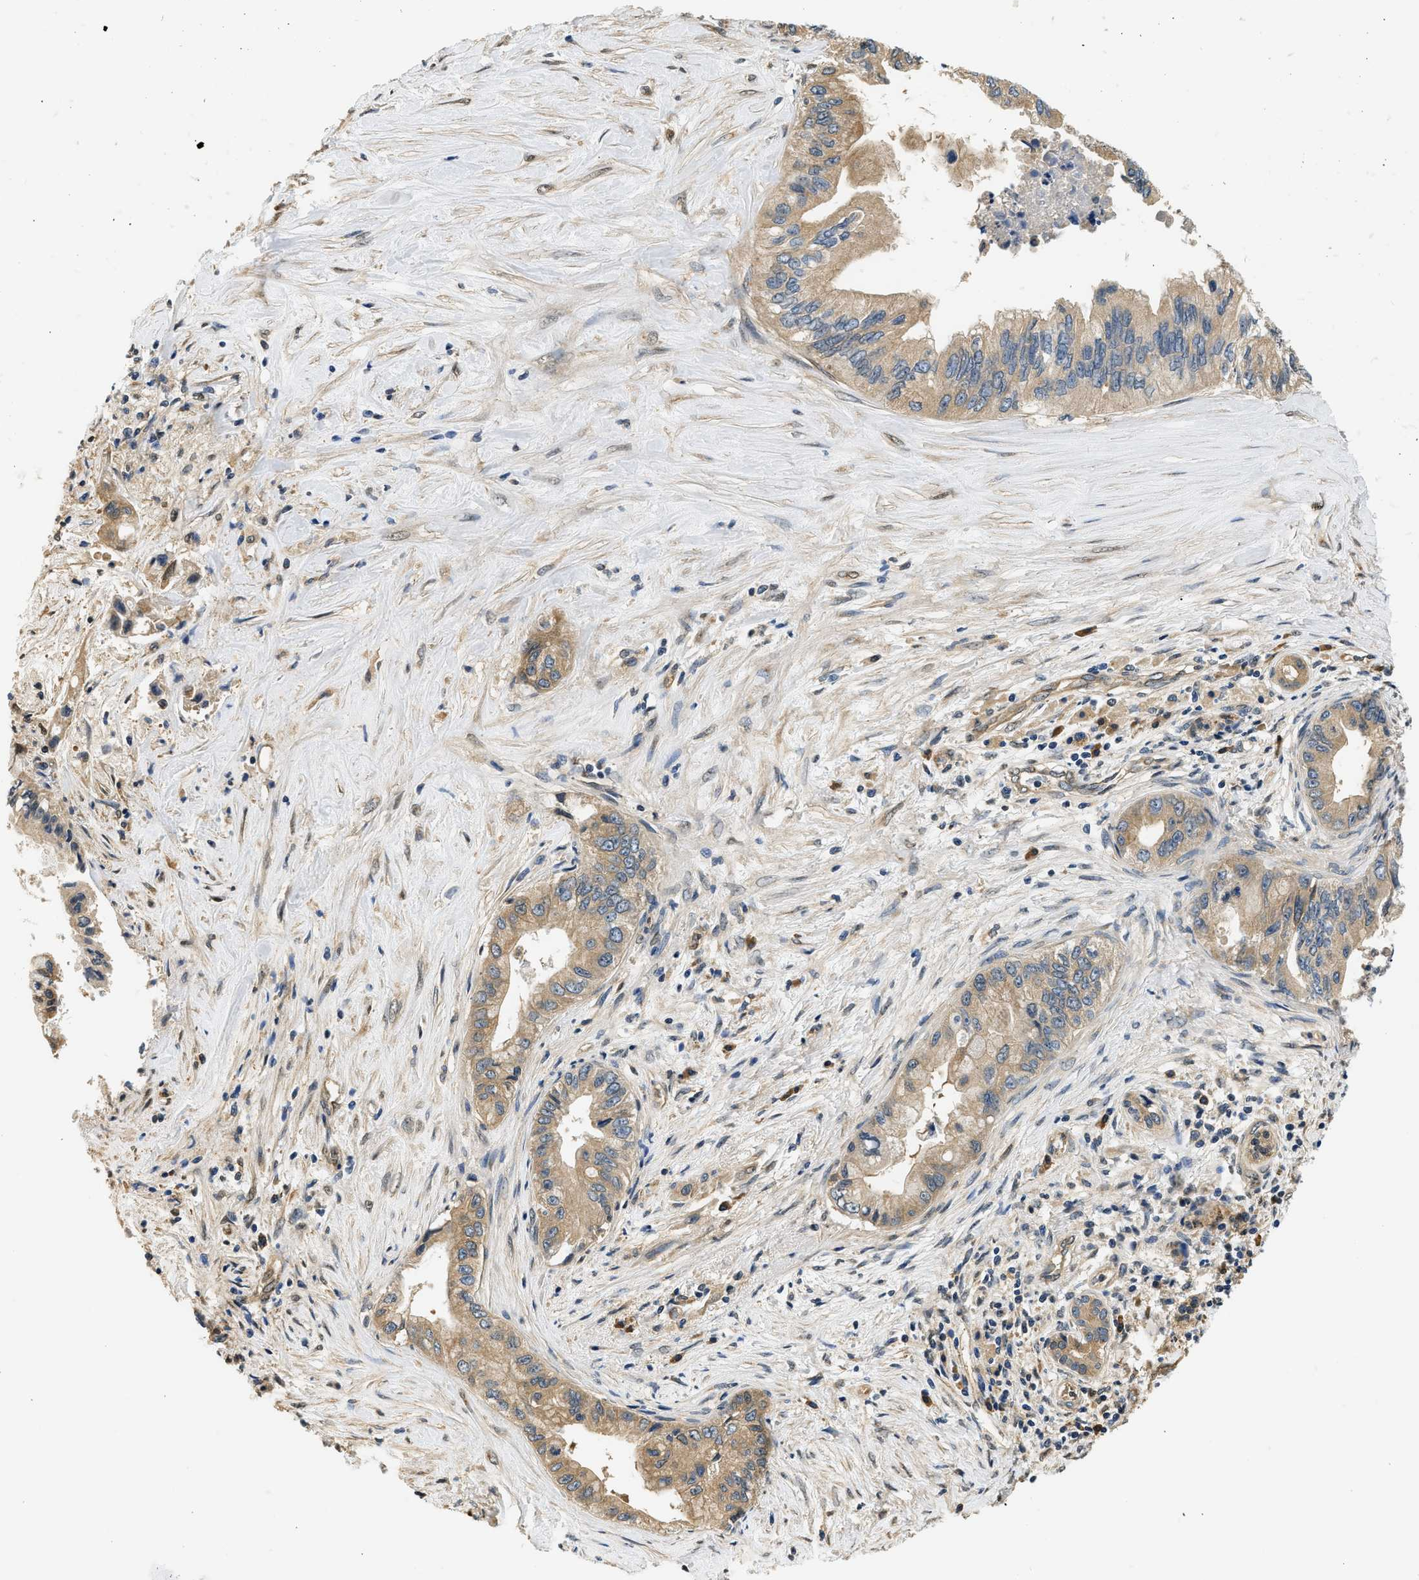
{"staining": {"intensity": "weak", "quantity": ">75%", "location": "cytoplasmic/membranous"}, "tissue": "pancreatic cancer", "cell_type": "Tumor cells", "image_type": "cancer", "snomed": [{"axis": "morphology", "description": "Adenocarcinoma, NOS"}, {"axis": "topography", "description": "Pancreas"}], "caption": "Immunohistochemistry (DAB (3,3'-diaminobenzidine)) staining of human adenocarcinoma (pancreatic) demonstrates weak cytoplasmic/membranous protein staining in about >75% of tumor cells.", "gene": "BCL7C", "patient": {"sex": "female", "age": 73}}